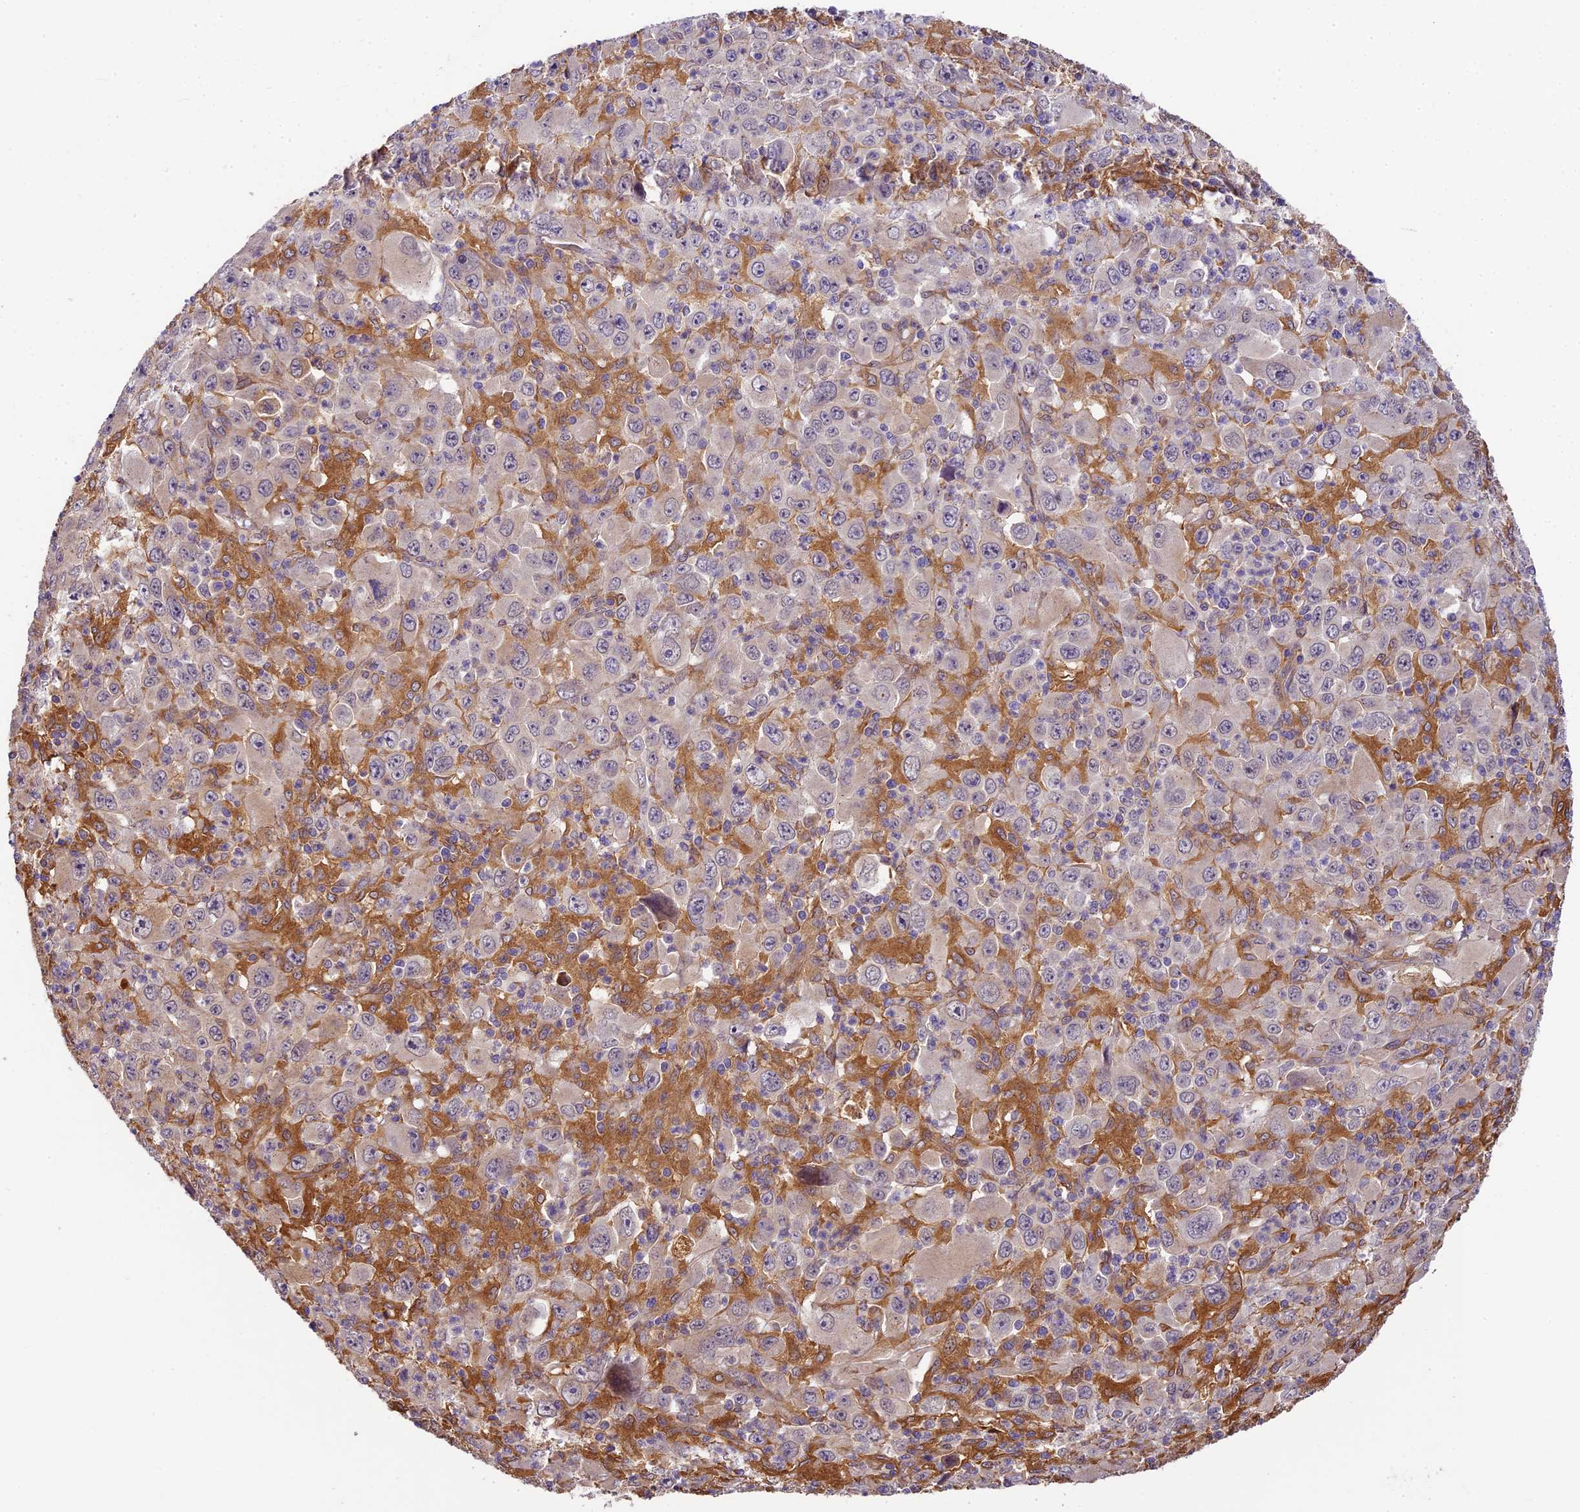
{"staining": {"intensity": "negative", "quantity": "none", "location": "none"}, "tissue": "melanoma", "cell_type": "Tumor cells", "image_type": "cancer", "snomed": [{"axis": "morphology", "description": "Malignant melanoma, Metastatic site"}, {"axis": "topography", "description": "Skin"}], "caption": "This histopathology image is of malignant melanoma (metastatic site) stained with IHC to label a protein in brown with the nuclei are counter-stained blue. There is no staining in tumor cells.", "gene": "NEK8", "patient": {"sex": "female", "age": 56}}